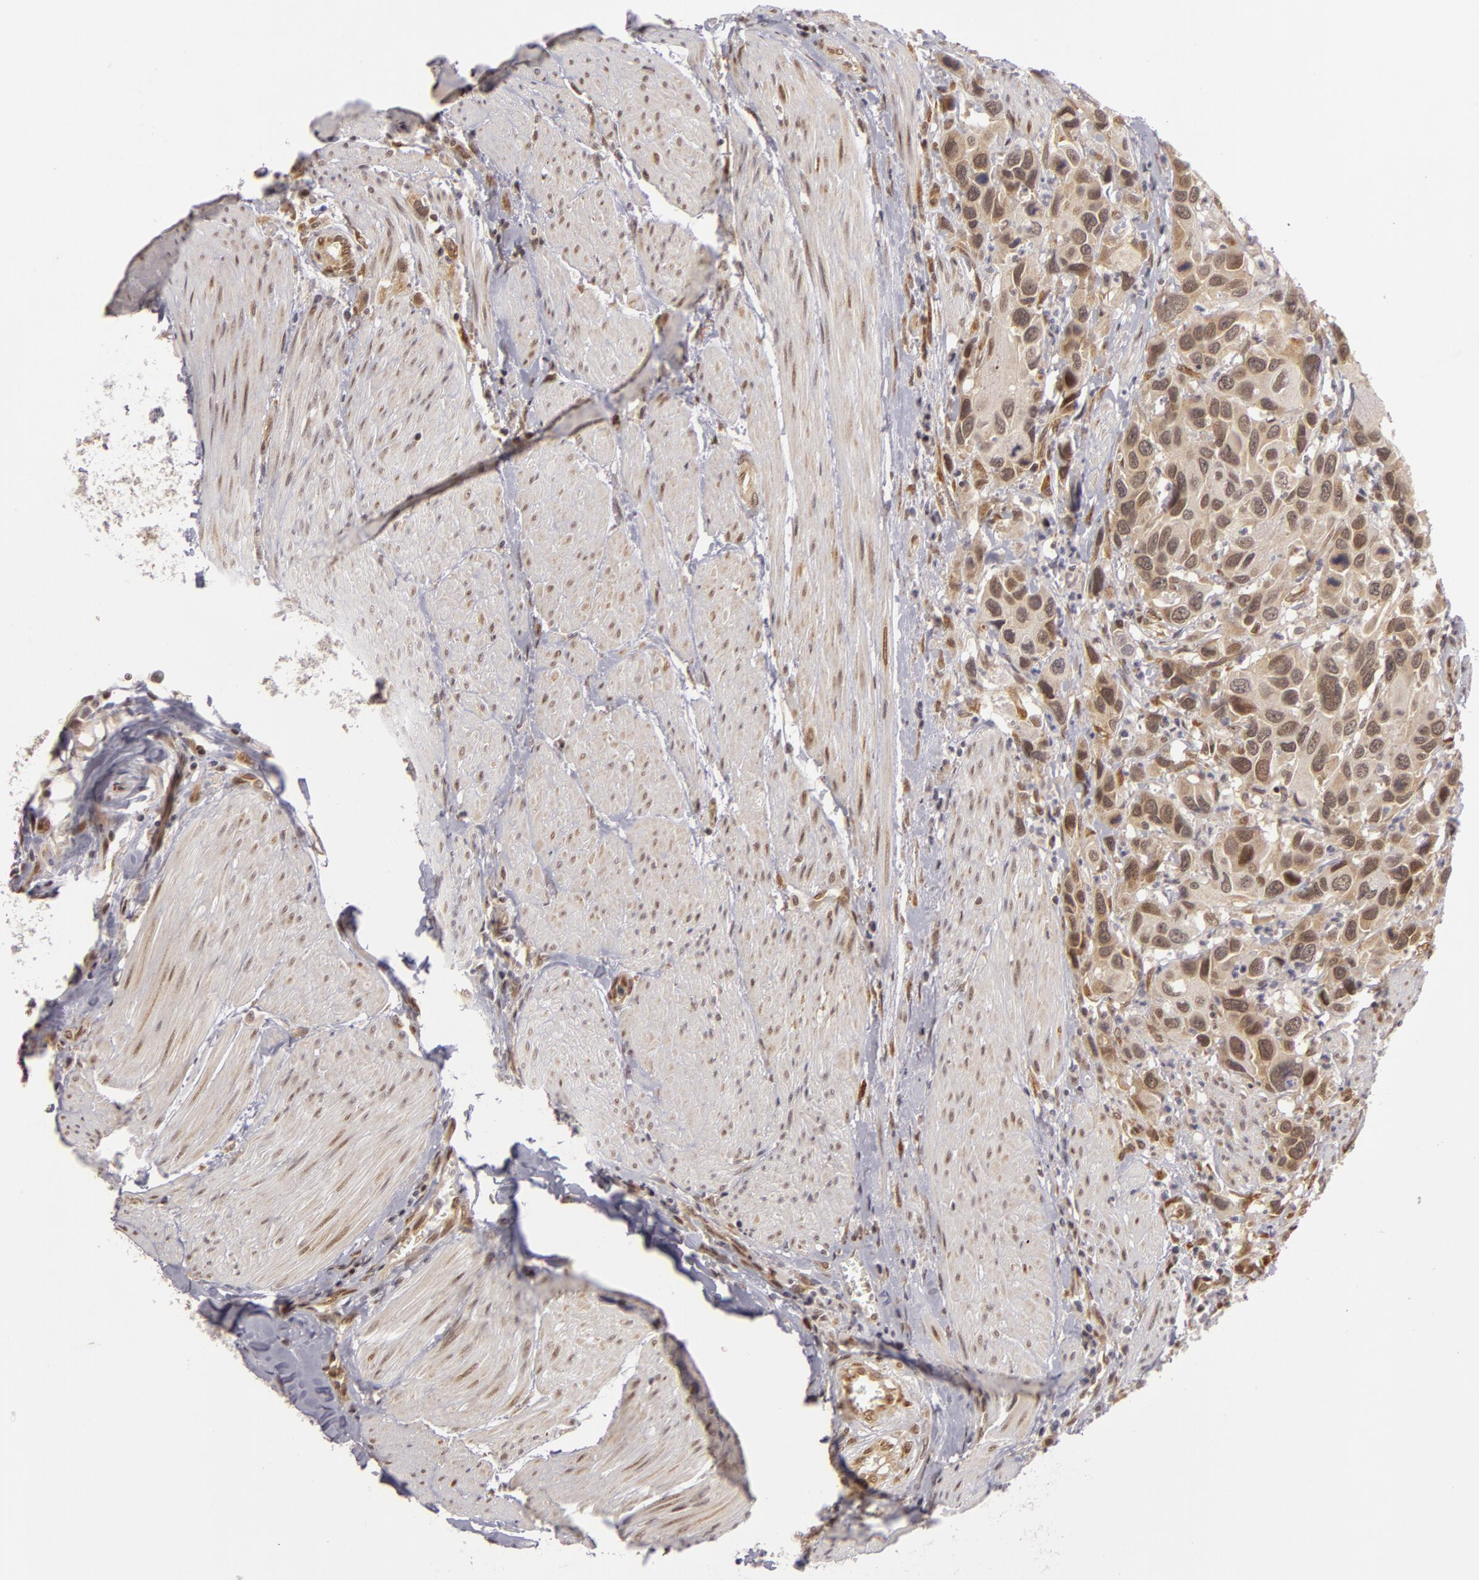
{"staining": {"intensity": "moderate", "quantity": "25%-75%", "location": "nuclear"}, "tissue": "urothelial cancer", "cell_type": "Tumor cells", "image_type": "cancer", "snomed": [{"axis": "morphology", "description": "Urothelial carcinoma, High grade"}, {"axis": "topography", "description": "Urinary bladder"}], "caption": "Brown immunohistochemical staining in urothelial cancer displays moderate nuclear staining in about 25%-75% of tumor cells.", "gene": "ZNF133", "patient": {"sex": "male", "age": 66}}